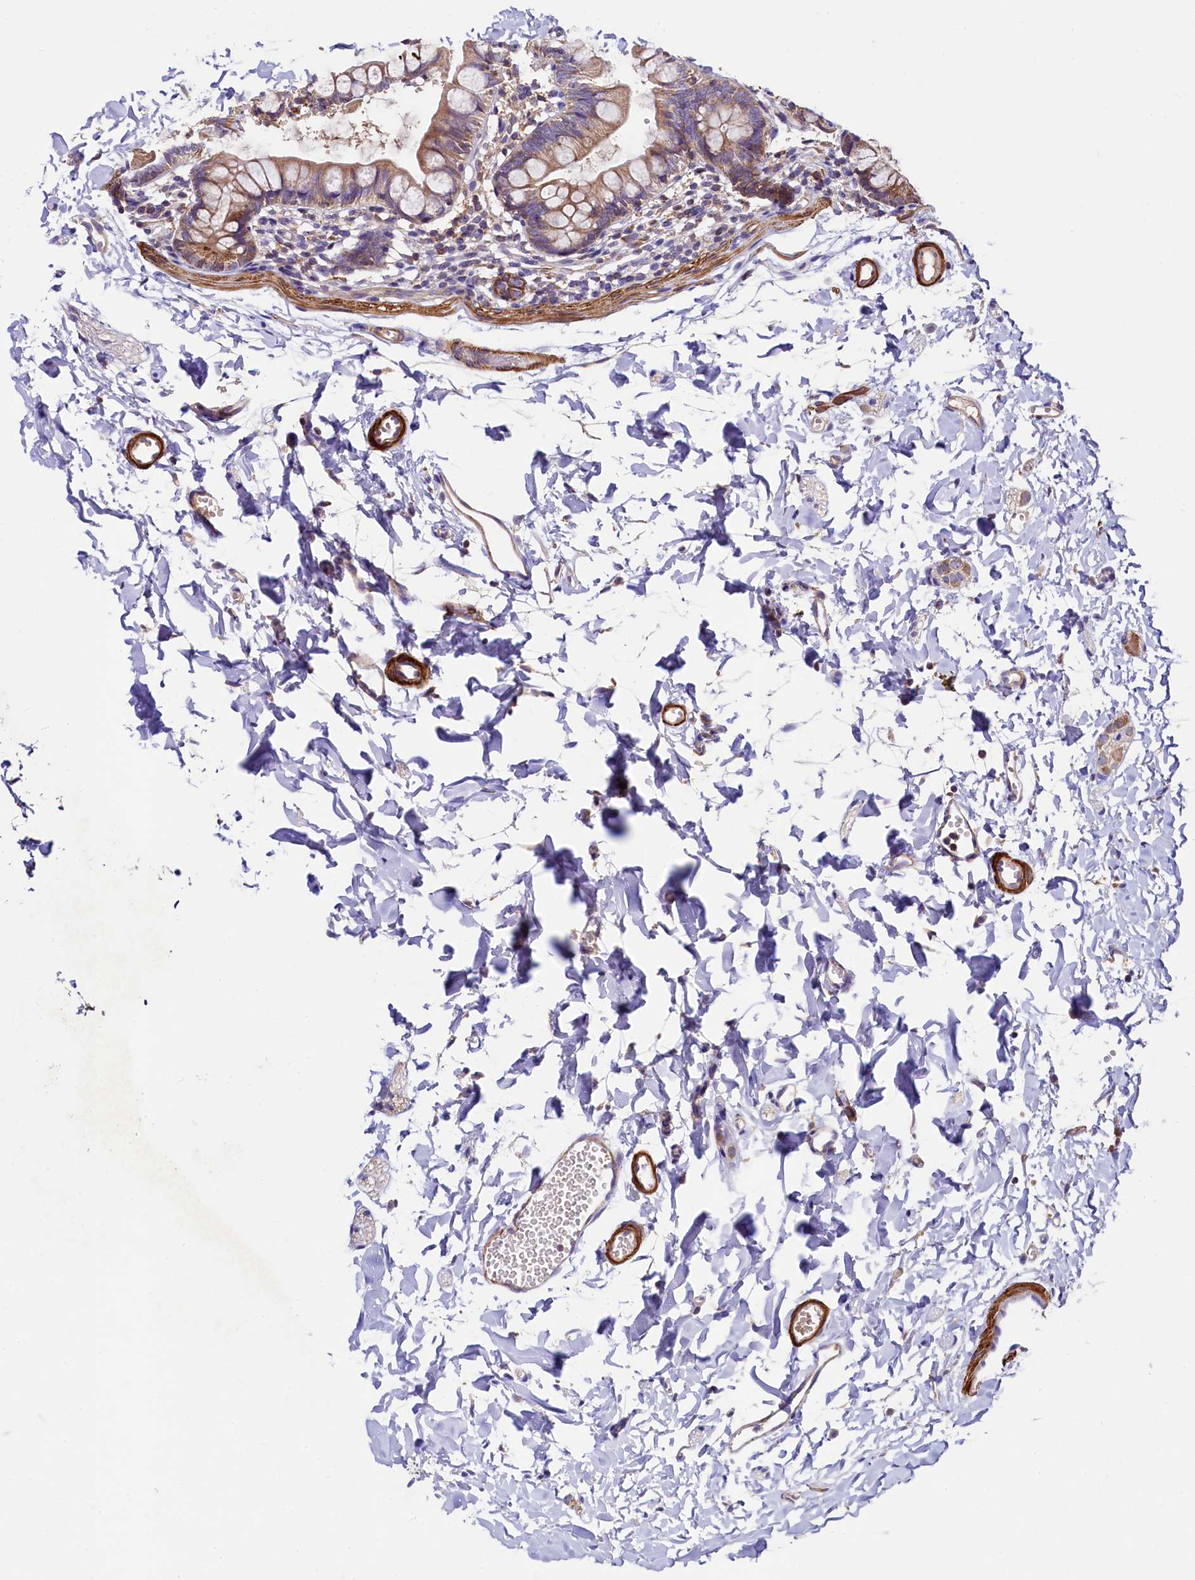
{"staining": {"intensity": "moderate", "quantity": ">75%", "location": "cytoplasmic/membranous"}, "tissue": "small intestine", "cell_type": "Glandular cells", "image_type": "normal", "snomed": [{"axis": "morphology", "description": "Normal tissue, NOS"}, {"axis": "topography", "description": "Small intestine"}], "caption": "Brown immunohistochemical staining in unremarkable human small intestine shows moderate cytoplasmic/membranous positivity in about >75% of glandular cells.", "gene": "CIAO3", "patient": {"sex": "male", "age": 7}}